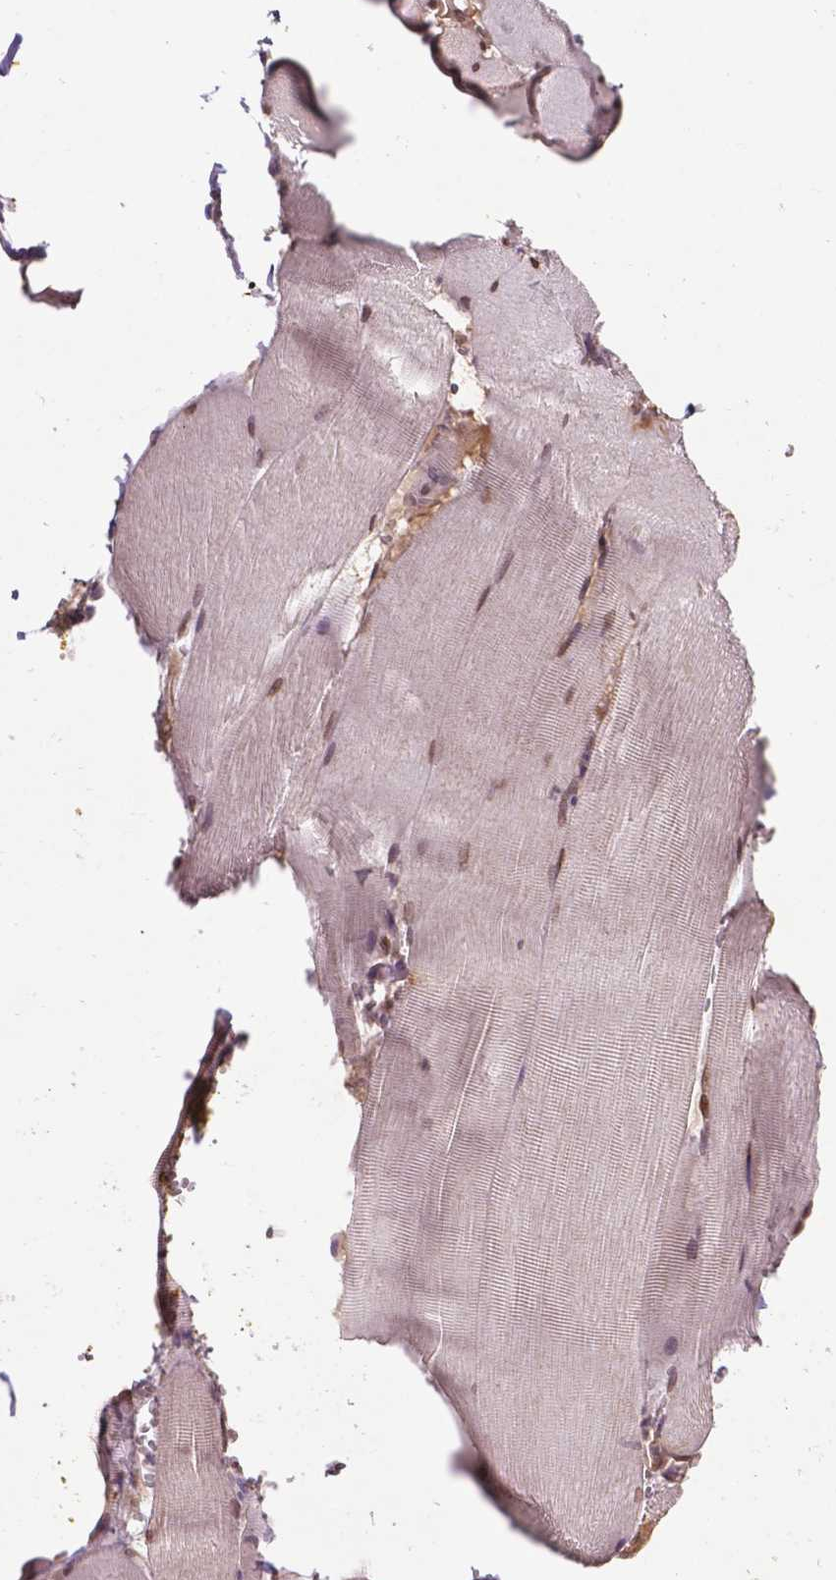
{"staining": {"intensity": "negative", "quantity": "none", "location": "none"}, "tissue": "skeletal muscle", "cell_type": "Myocytes", "image_type": "normal", "snomed": [{"axis": "morphology", "description": "Normal tissue, NOS"}, {"axis": "topography", "description": "Skeletal muscle"}], "caption": "This is an immunohistochemistry (IHC) image of benign human skeletal muscle. There is no expression in myocytes.", "gene": "ENSG00000289700", "patient": {"sex": "male", "age": 56}}